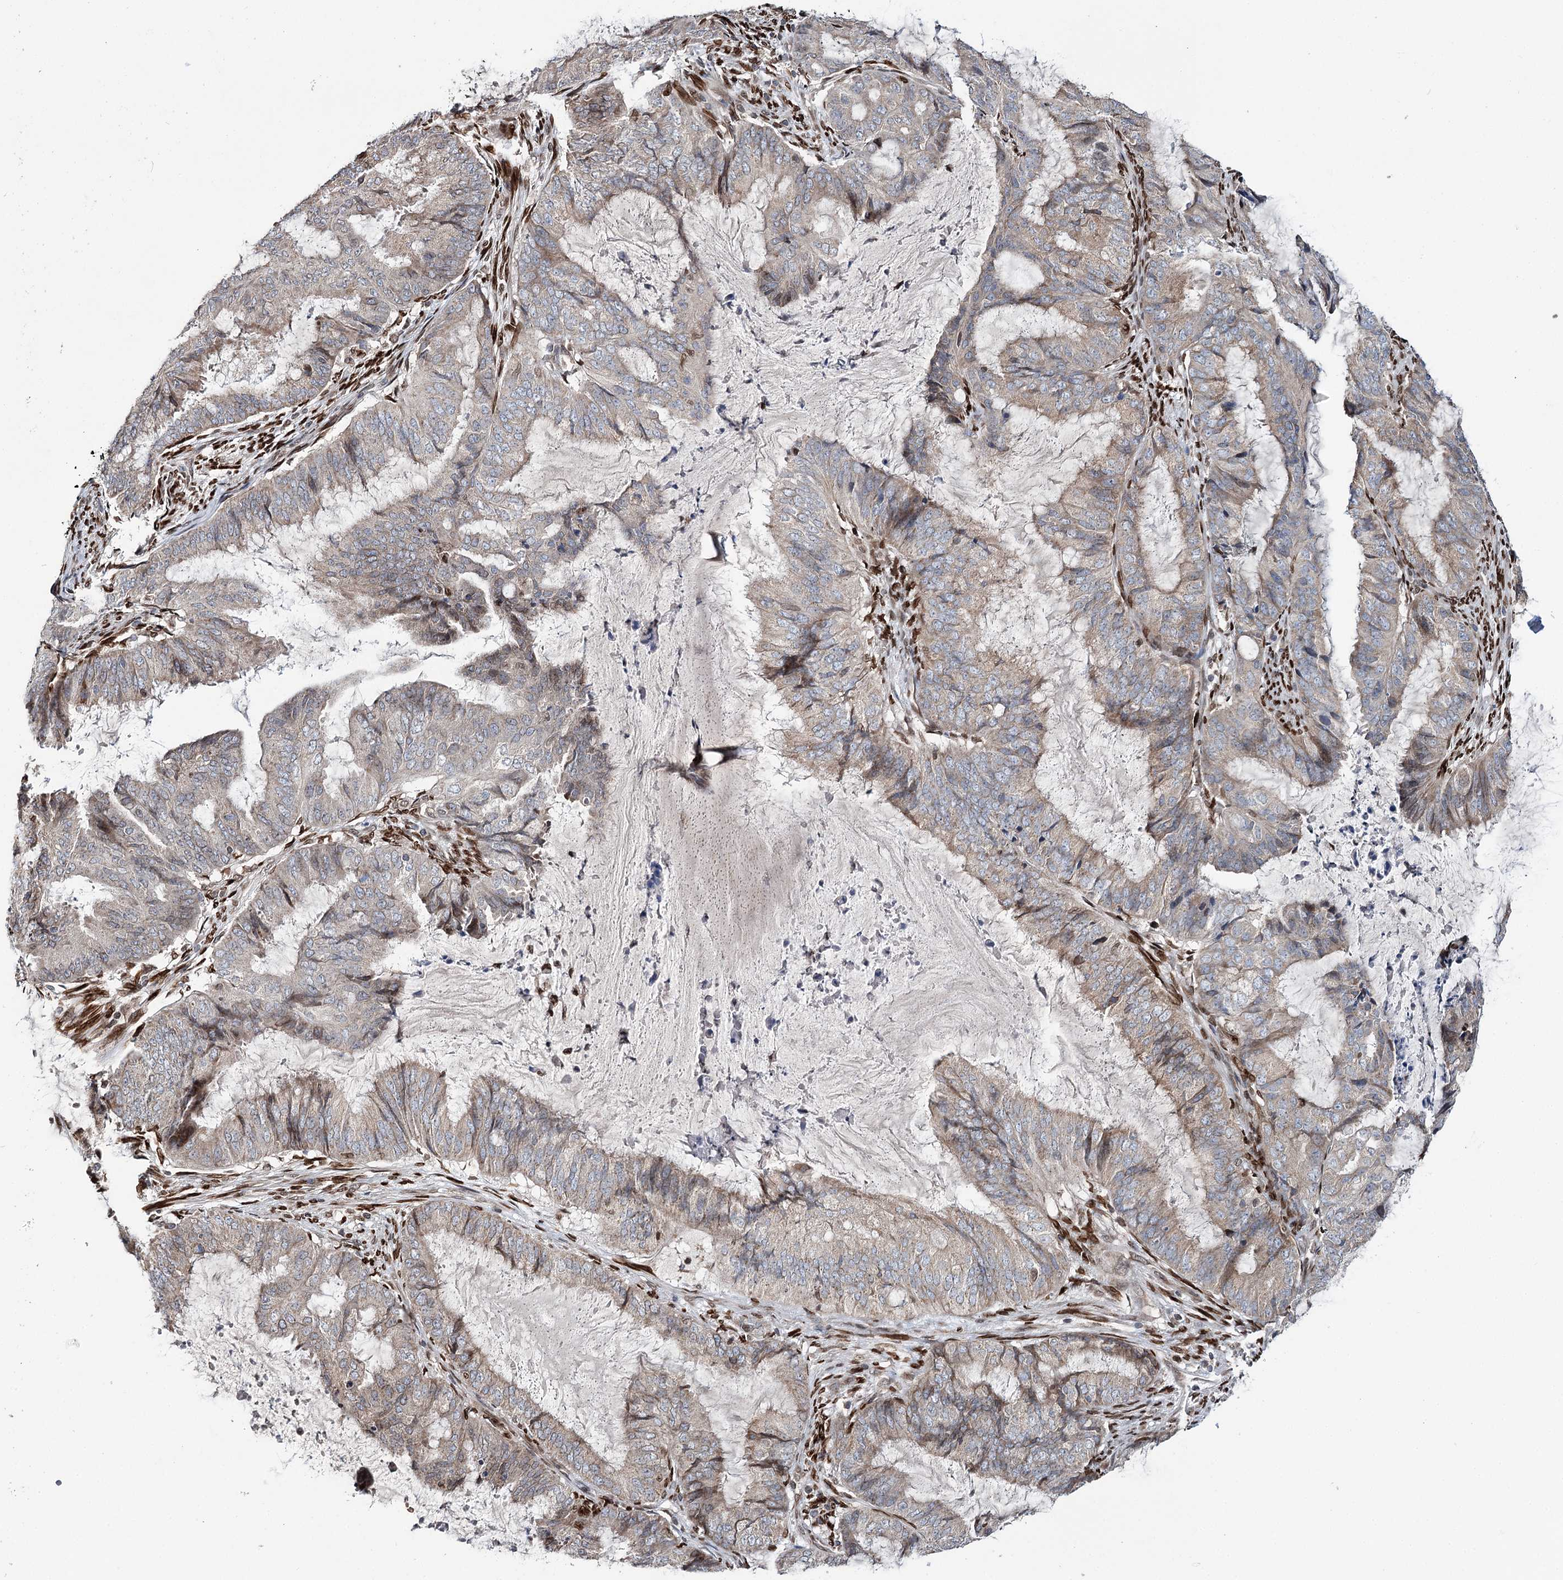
{"staining": {"intensity": "weak", "quantity": "<25%", "location": "cytoplasmic/membranous"}, "tissue": "endometrial cancer", "cell_type": "Tumor cells", "image_type": "cancer", "snomed": [{"axis": "morphology", "description": "Adenocarcinoma, NOS"}, {"axis": "topography", "description": "Endometrium"}], "caption": "IHC photomicrograph of neoplastic tissue: endometrial cancer stained with DAB (3,3'-diaminobenzidine) reveals no significant protein positivity in tumor cells. (DAB IHC, high magnification).", "gene": "CFAP46", "patient": {"sex": "female", "age": 81}}